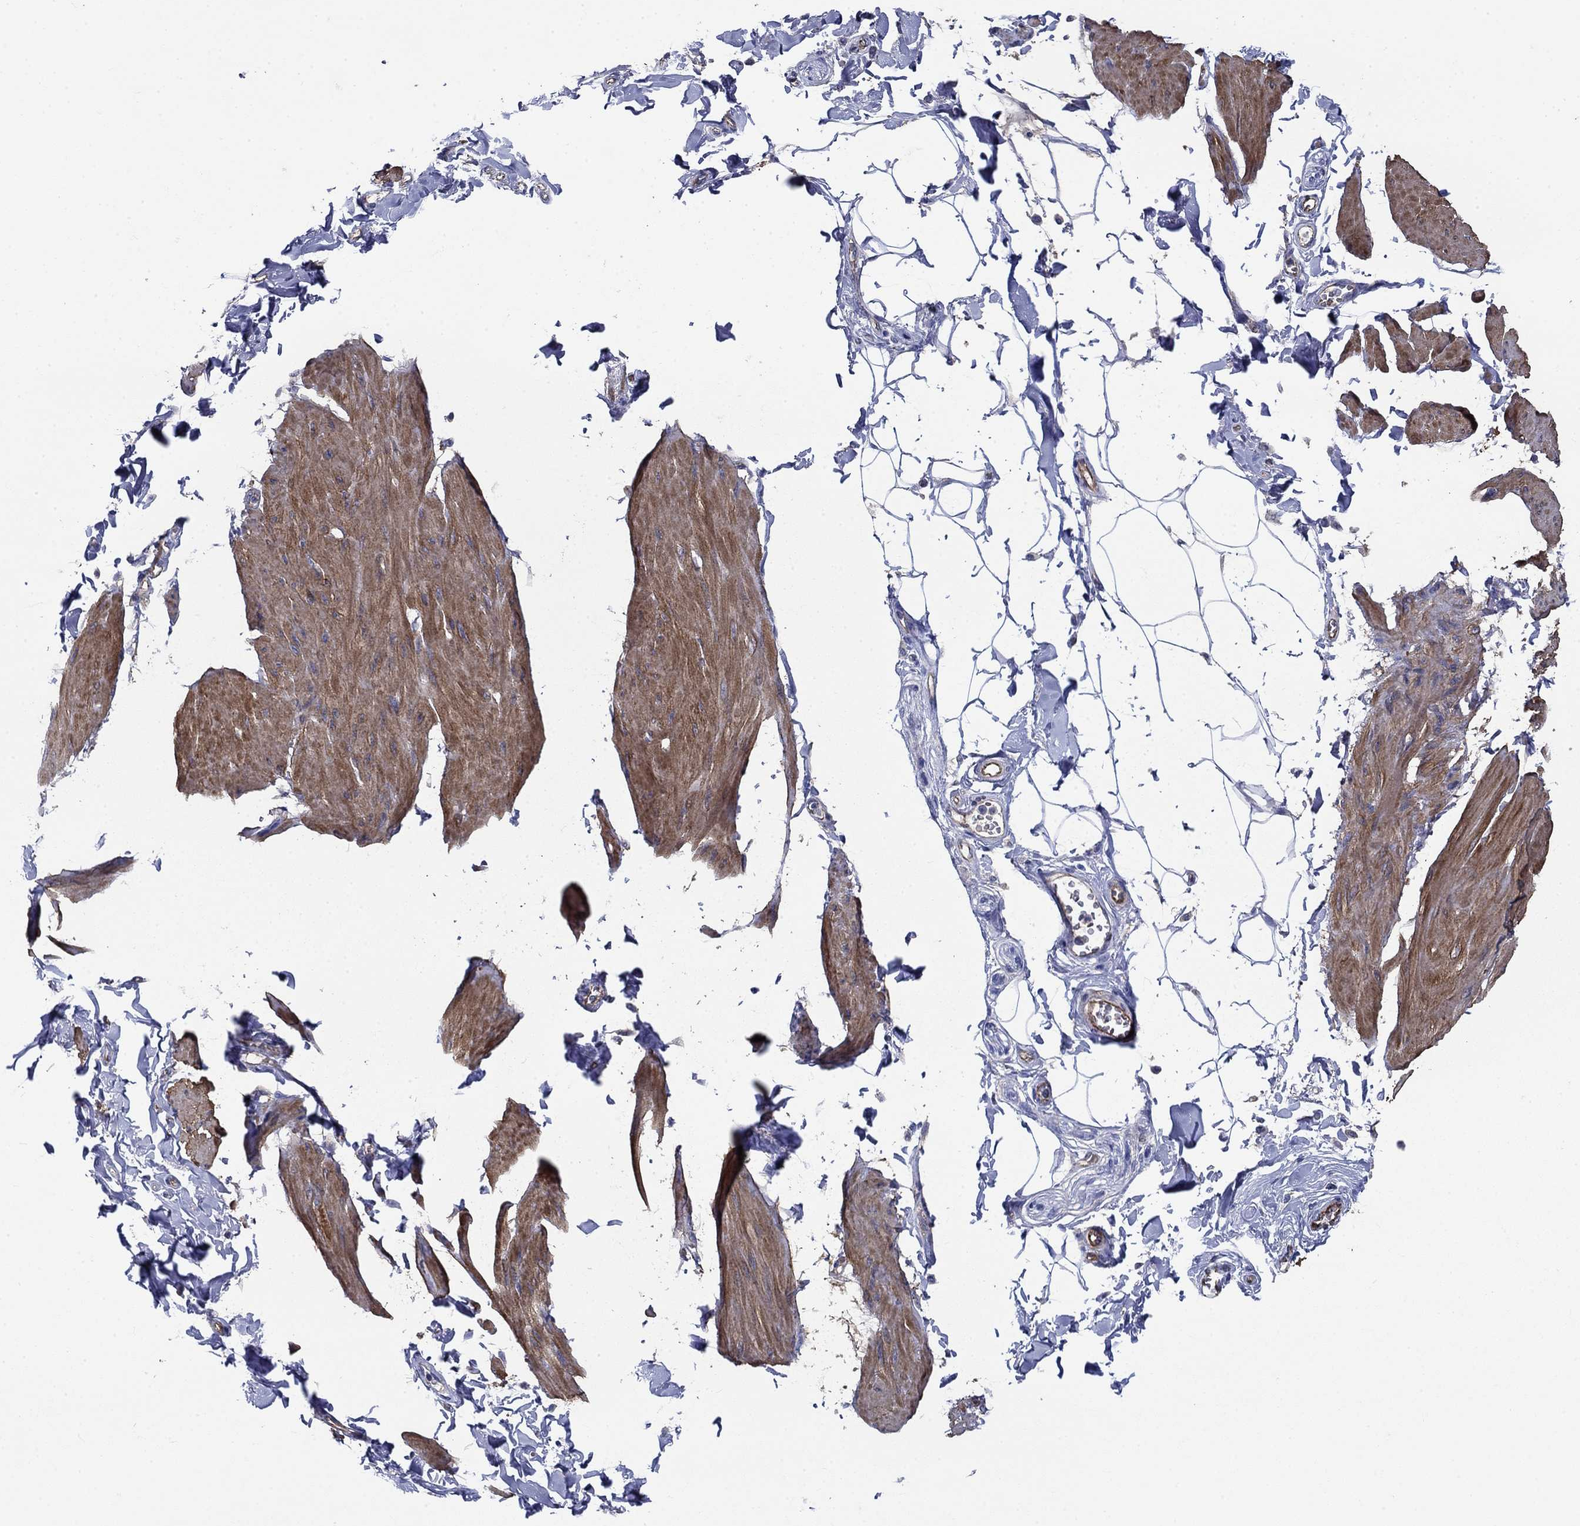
{"staining": {"intensity": "moderate", "quantity": "25%-75%", "location": "cytoplasmic/membranous"}, "tissue": "smooth muscle", "cell_type": "Smooth muscle cells", "image_type": "normal", "snomed": [{"axis": "morphology", "description": "Normal tissue, NOS"}, {"axis": "topography", "description": "Adipose tissue"}, {"axis": "topography", "description": "Smooth muscle"}, {"axis": "topography", "description": "Peripheral nerve tissue"}], "caption": "This image shows immunohistochemistry staining of normal human smooth muscle, with medium moderate cytoplasmic/membranous expression in approximately 25%-75% of smooth muscle cells.", "gene": "FLNC", "patient": {"sex": "male", "age": 83}}